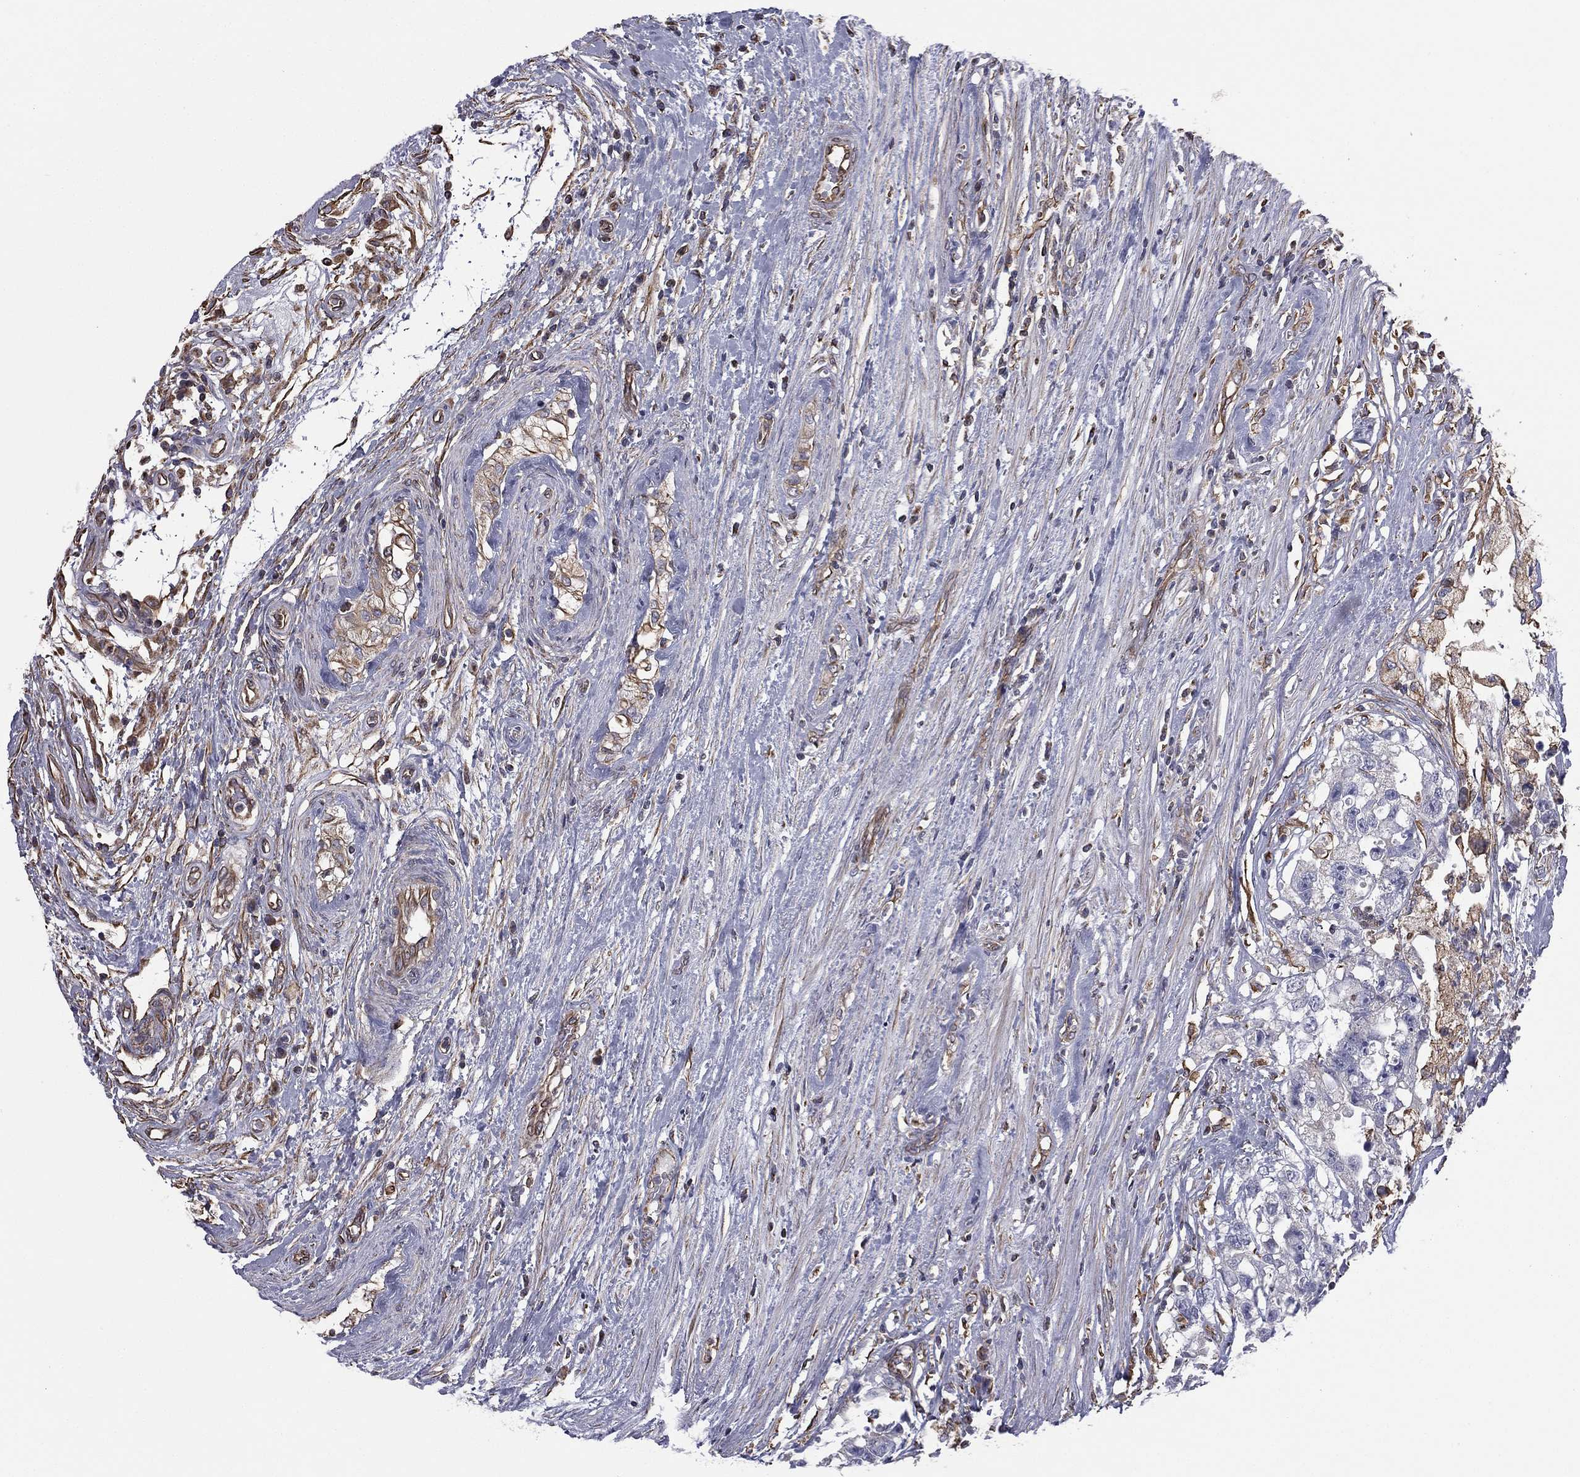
{"staining": {"intensity": "negative", "quantity": "none", "location": "none"}, "tissue": "testis cancer", "cell_type": "Tumor cells", "image_type": "cancer", "snomed": [{"axis": "morphology", "description": "Seminoma, NOS"}, {"axis": "morphology", "description": "Carcinoma, Embryonal, NOS"}, {"axis": "topography", "description": "Testis"}], "caption": "Immunohistochemical staining of testis cancer demonstrates no significant staining in tumor cells.", "gene": "SCUBE1", "patient": {"sex": "male", "age": 41}}